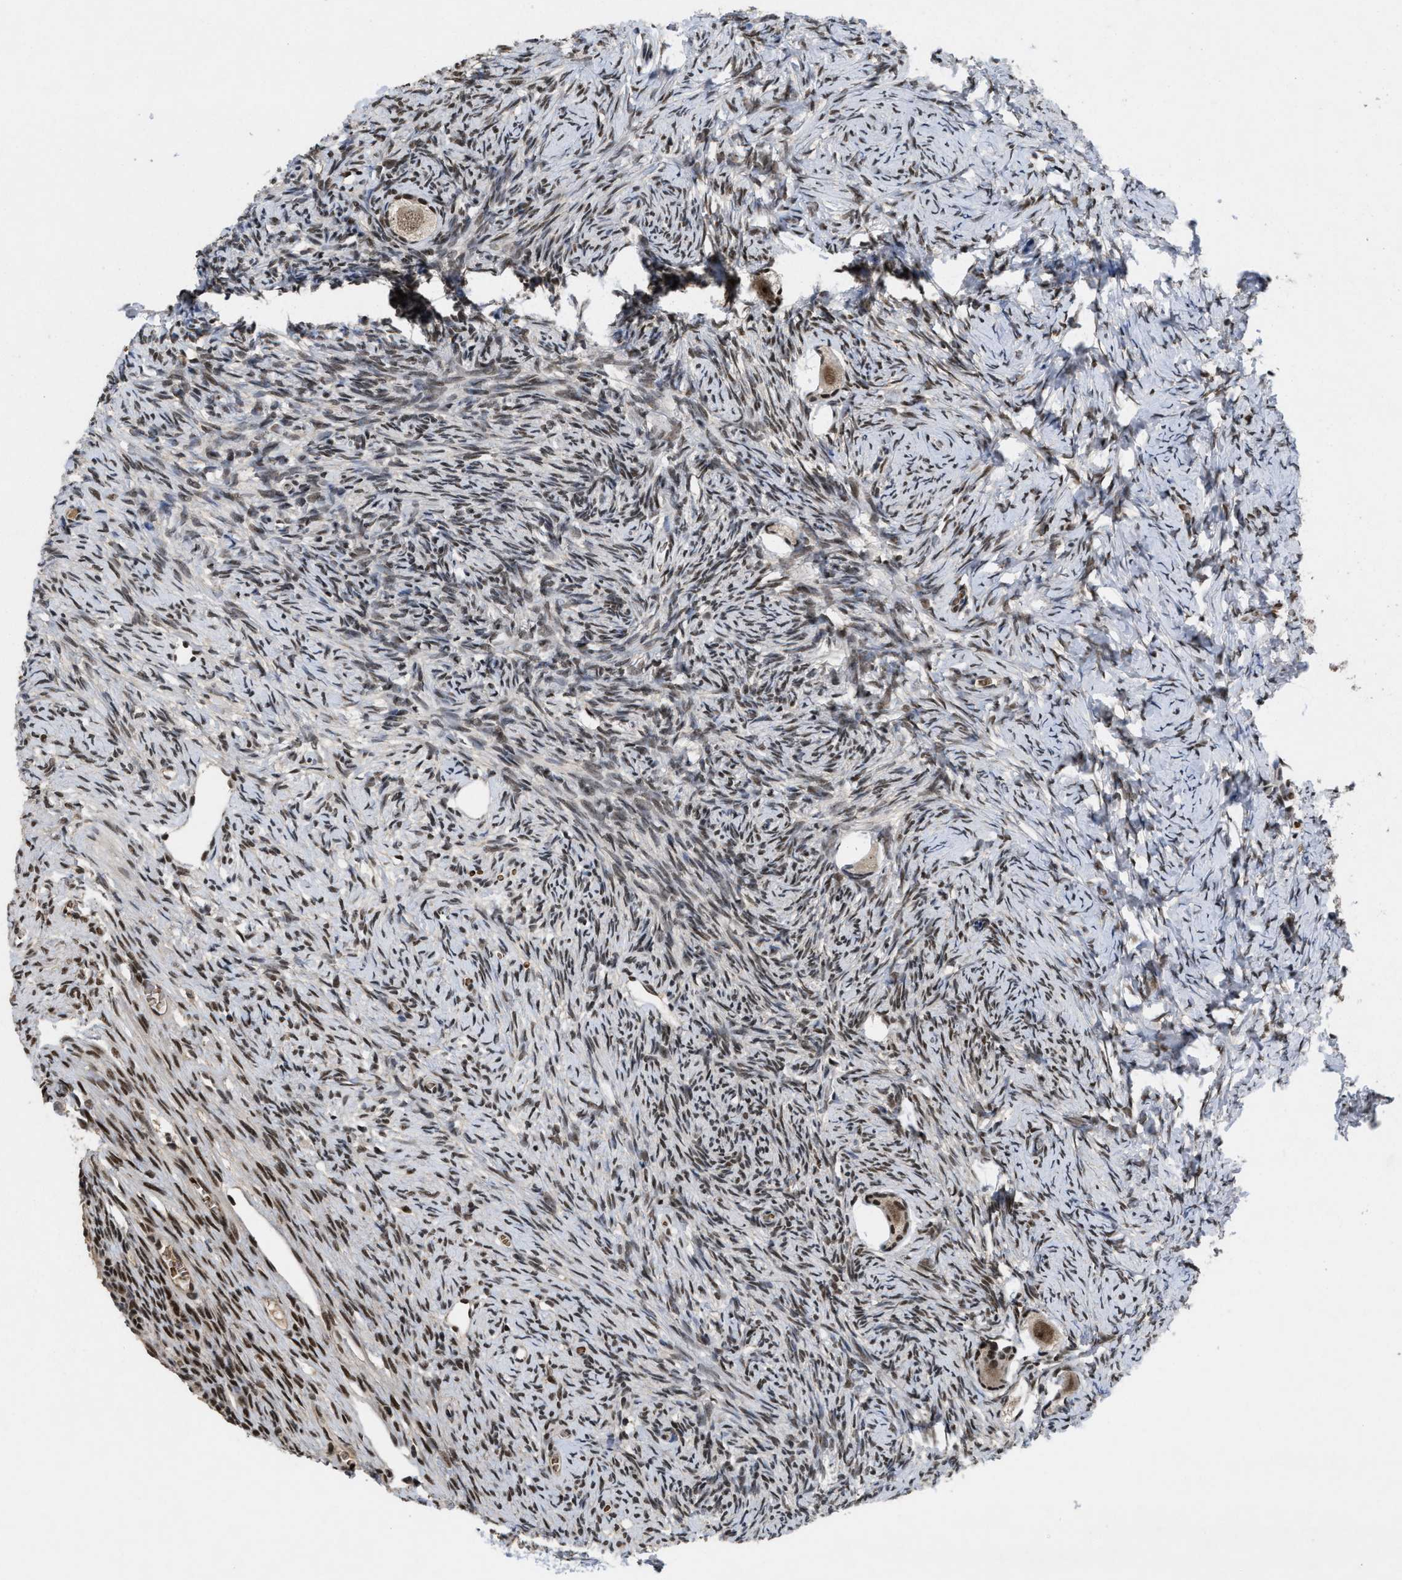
{"staining": {"intensity": "moderate", "quantity": ">75%", "location": "cytoplasmic/membranous,nuclear"}, "tissue": "ovary", "cell_type": "Follicle cells", "image_type": "normal", "snomed": [{"axis": "morphology", "description": "Normal tissue, NOS"}, {"axis": "topography", "description": "Ovary"}], "caption": "A high-resolution histopathology image shows immunohistochemistry (IHC) staining of benign ovary, which reveals moderate cytoplasmic/membranous,nuclear positivity in approximately >75% of follicle cells. (DAB (3,3'-diaminobenzidine) IHC, brown staining for protein, blue staining for nuclei).", "gene": "ZNF346", "patient": {"sex": "female", "age": 27}}